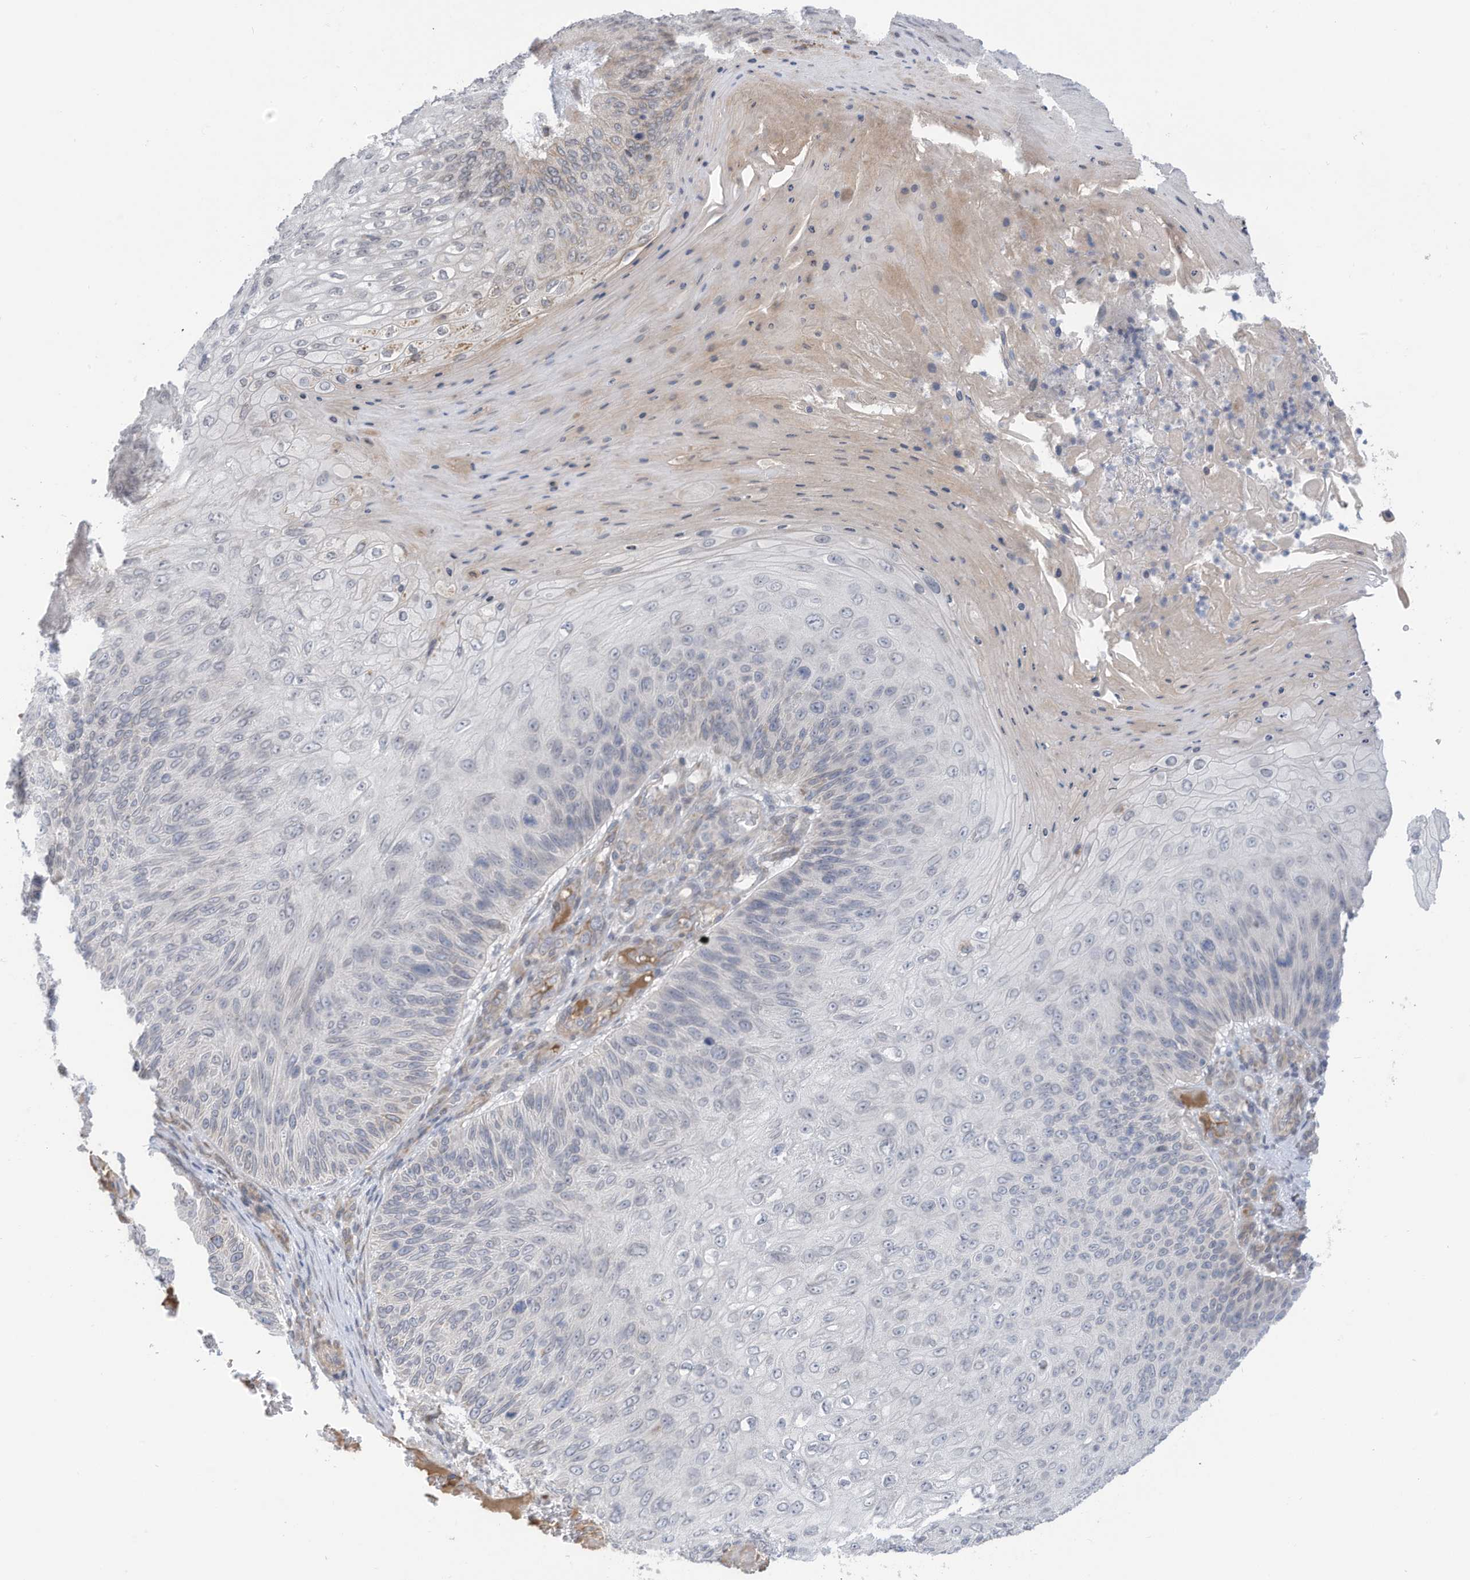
{"staining": {"intensity": "negative", "quantity": "none", "location": "none"}, "tissue": "skin cancer", "cell_type": "Tumor cells", "image_type": "cancer", "snomed": [{"axis": "morphology", "description": "Squamous cell carcinoma, NOS"}, {"axis": "topography", "description": "Skin"}], "caption": "A photomicrograph of skin cancer (squamous cell carcinoma) stained for a protein demonstrates no brown staining in tumor cells.", "gene": "ZNF292", "patient": {"sex": "female", "age": 88}}